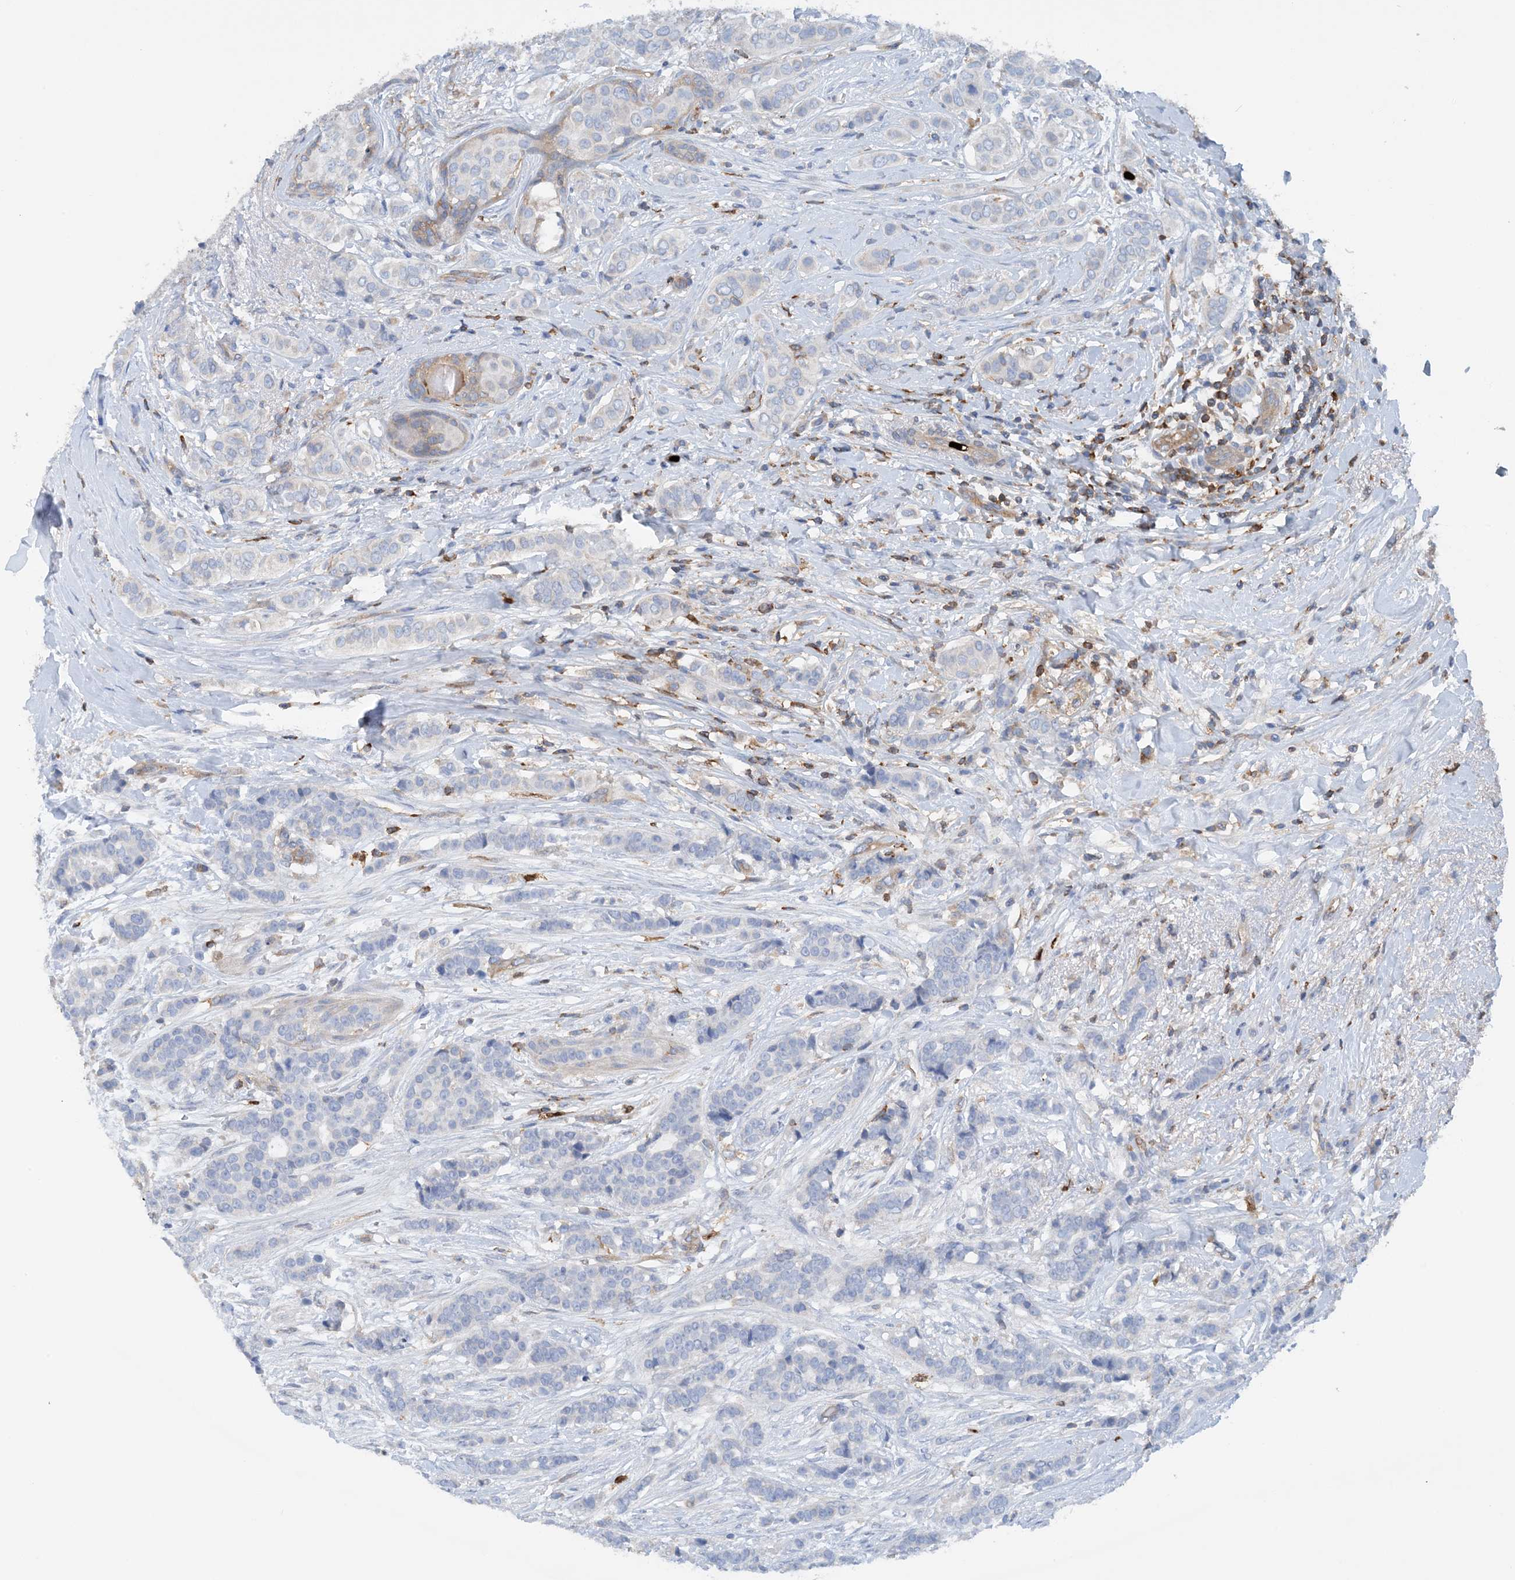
{"staining": {"intensity": "negative", "quantity": "none", "location": "none"}, "tissue": "breast cancer", "cell_type": "Tumor cells", "image_type": "cancer", "snomed": [{"axis": "morphology", "description": "Lobular carcinoma"}, {"axis": "topography", "description": "Breast"}], "caption": "High power microscopy histopathology image of an immunohistochemistry (IHC) photomicrograph of lobular carcinoma (breast), revealing no significant expression in tumor cells. (Stains: DAB (3,3'-diaminobenzidine) immunohistochemistry with hematoxylin counter stain, Microscopy: brightfield microscopy at high magnification).", "gene": "PHACTR2", "patient": {"sex": "female", "age": 51}}